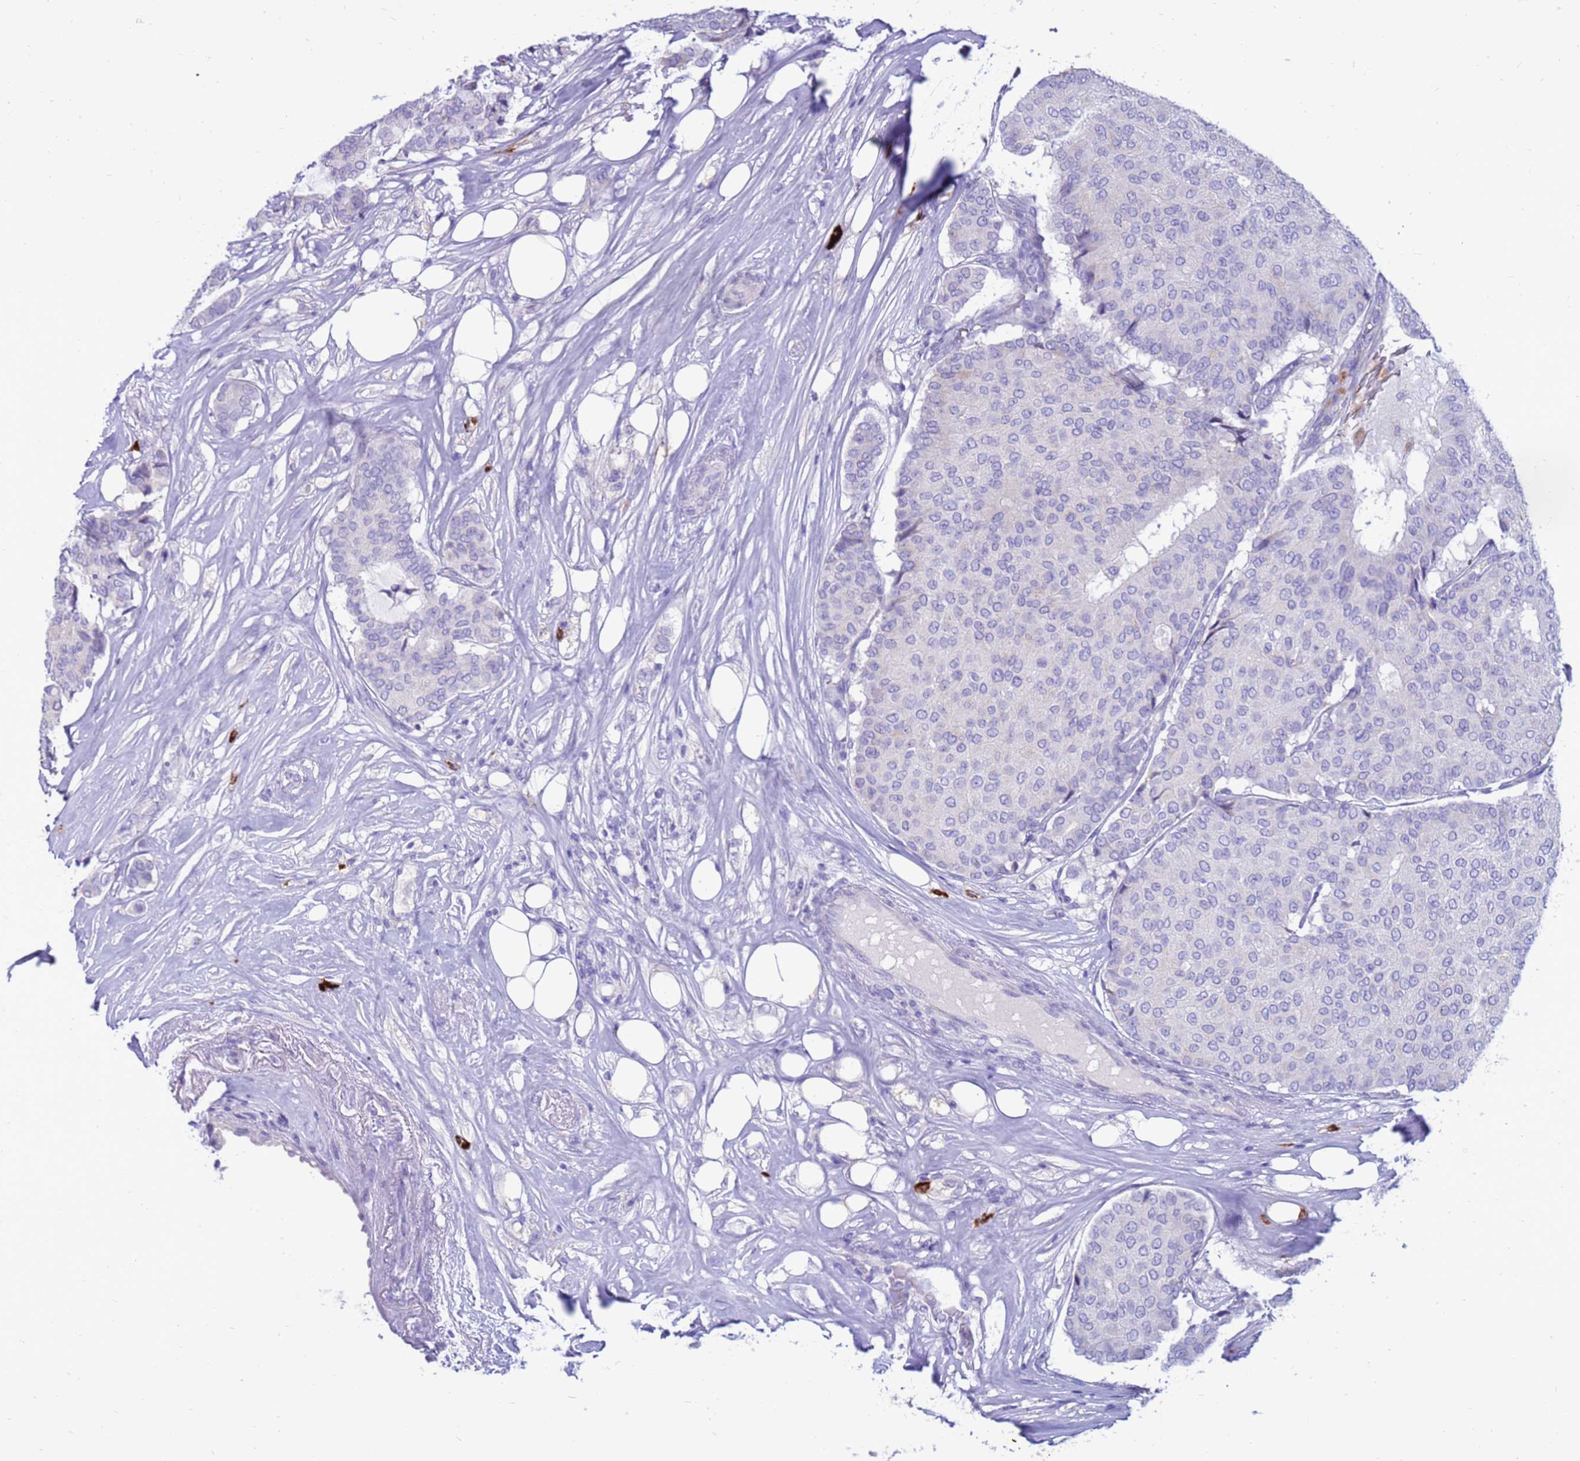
{"staining": {"intensity": "negative", "quantity": "none", "location": "none"}, "tissue": "breast cancer", "cell_type": "Tumor cells", "image_type": "cancer", "snomed": [{"axis": "morphology", "description": "Duct carcinoma"}, {"axis": "topography", "description": "Breast"}], "caption": "Immunohistochemistry (IHC) photomicrograph of neoplastic tissue: human invasive ductal carcinoma (breast) stained with DAB (3,3'-diaminobenzidine) exhibits no significant protein expression in tumor cells.", "gene": "PDE10A", "patient": {"sex": "female", "age": 75}}